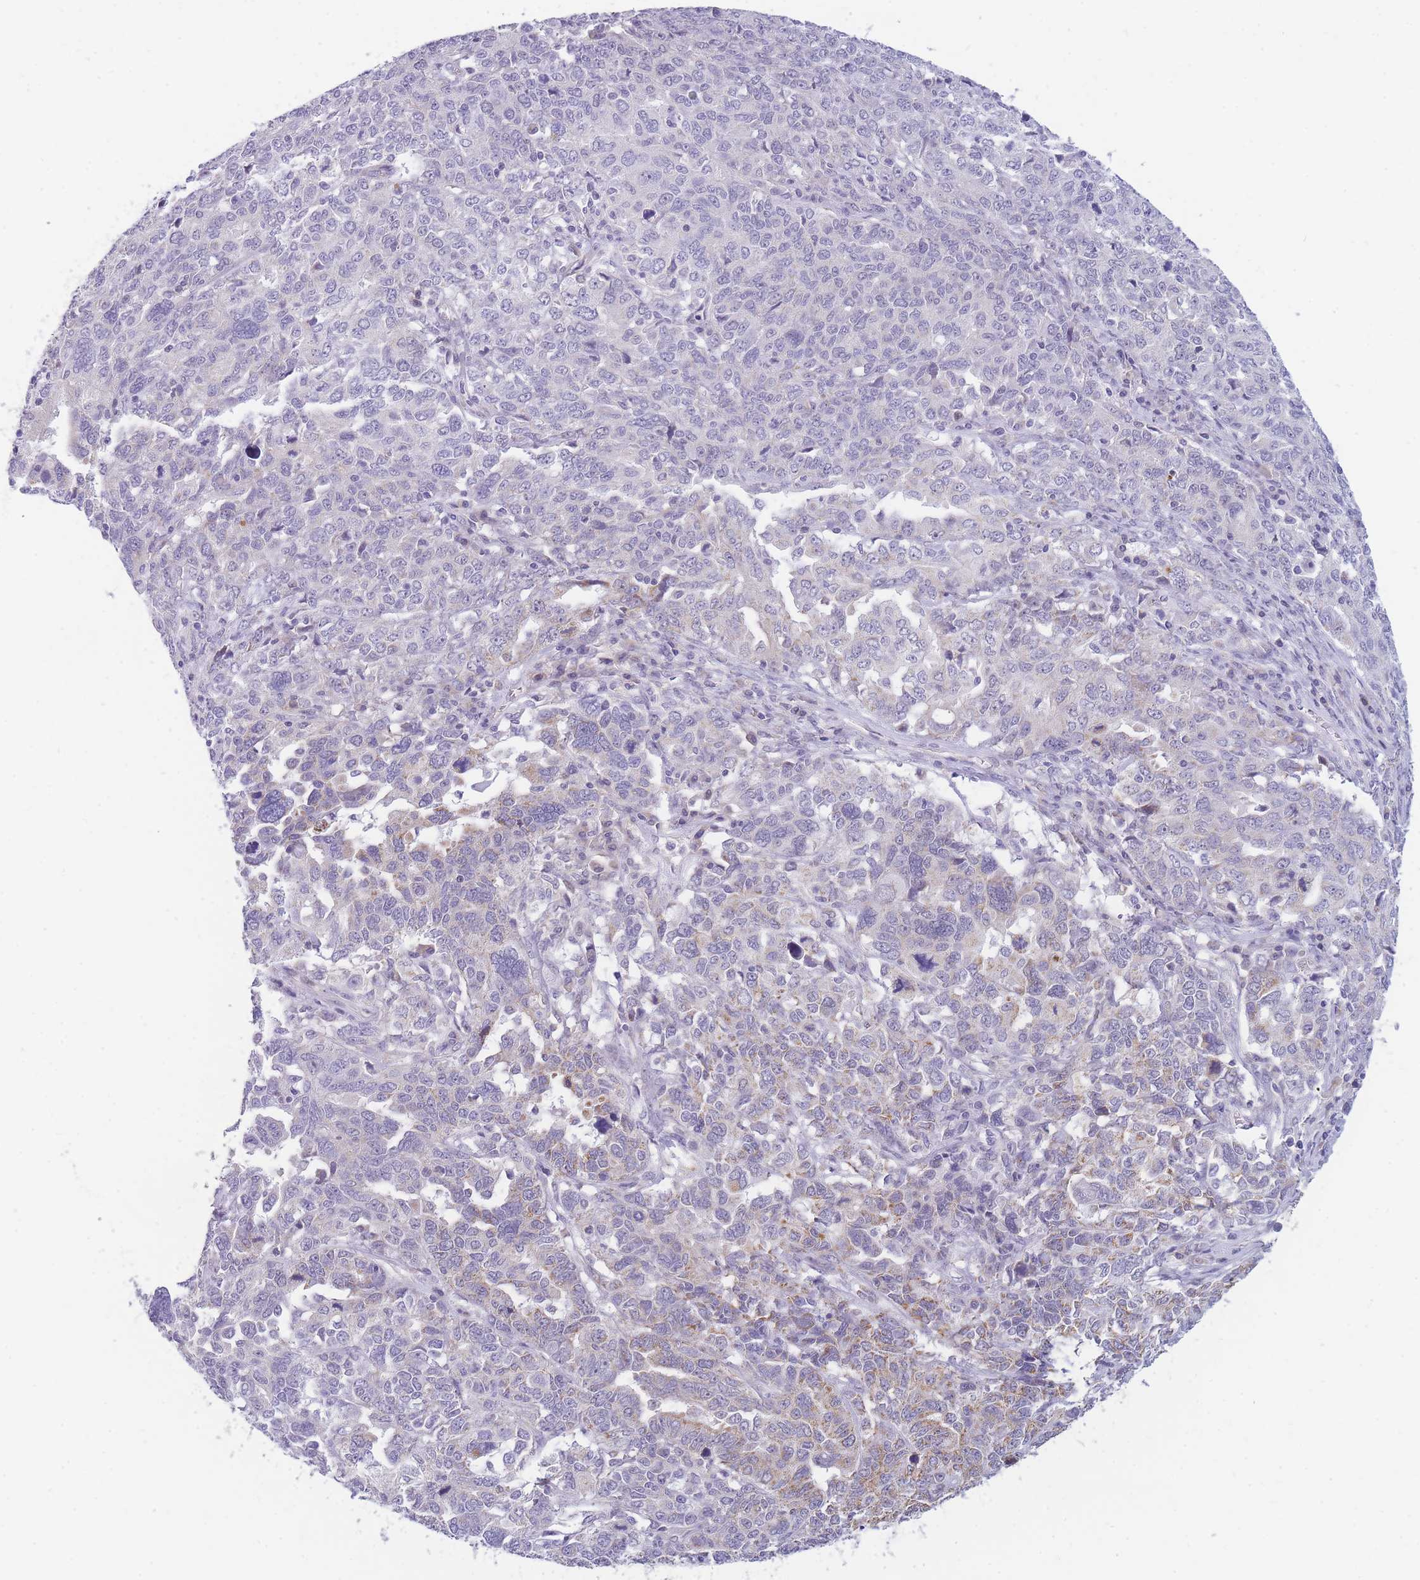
{"staining": {"intensity": "negative", "quantity": "none", "location": "none"}, "tissue": "ovarian cancer", "cell_type": "Tumor cells", "image_type": "cancer", "snomed": [{"axis": "morphology", "description": "Carcinoma, endometroid"}, {"axis": "topography", "description": "Ovary"}], "caption": "Protein analysis of ovarian cancer (endometroid carcinoma) displays no significant expression in tumor cells.", "gene": "DDX49", "patient": {"sex": "female", "age": 62}}